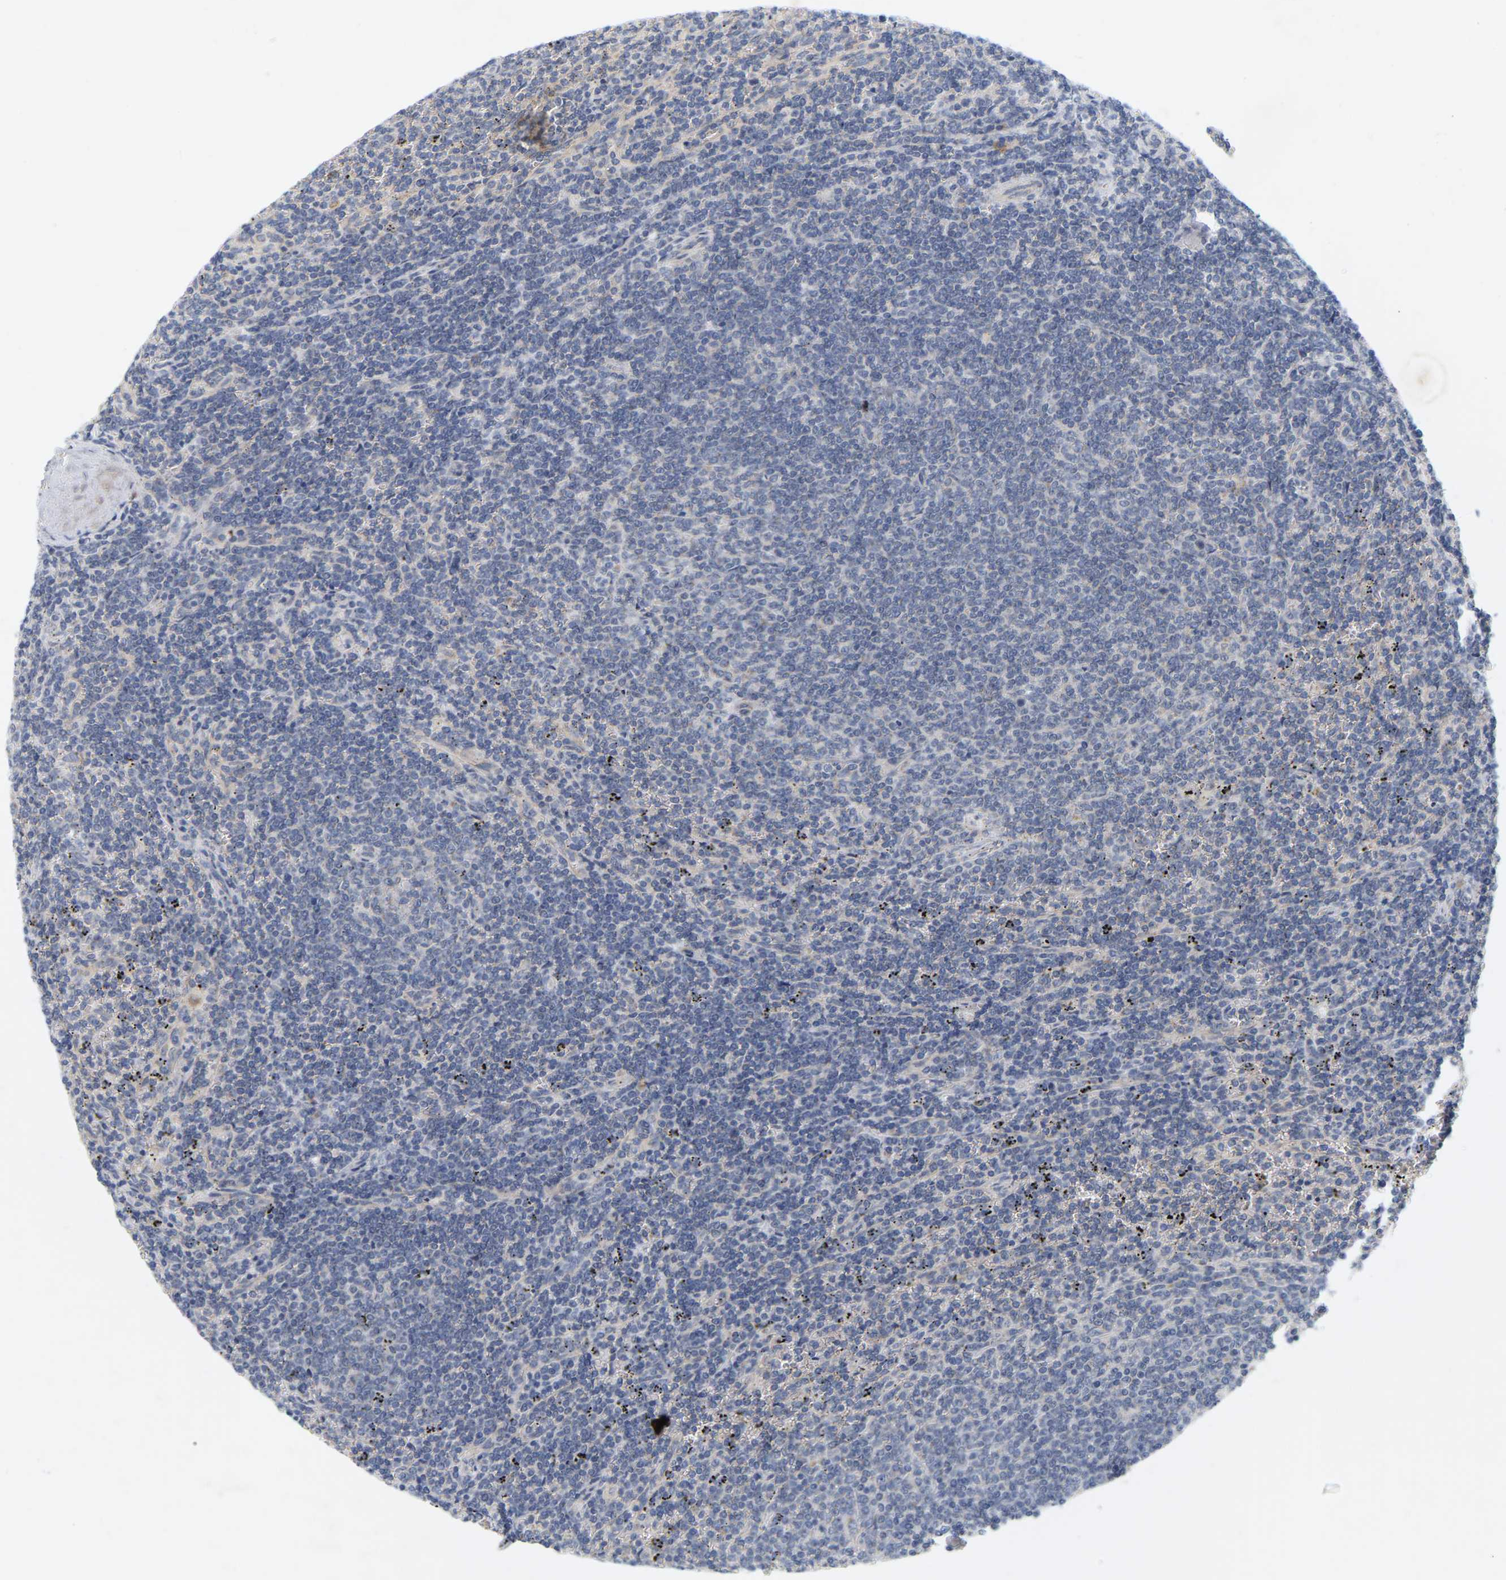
{"staining": {"intensity": "negative", "quantity": "none", "location": "none"}, "tissue": "lymphoma", "cell_type": "Tumor cells", "image_type": "cancer", "snomed": [{"axis": "morphology", "description": "Malignant lymphoma, non-Hodgkin's type, Low grade"}, {"axis": "topography", "description": "Spleen"}], "caption": "This image is of low-grade malignant lymphoma, non-Hodgkin's type stained with immunohistochemistry (IHC) to label a protein in brown with the nuclei are counter-stained blue. There is no positivity in tumor cells.", "gene": "MINDY4", "patient": {"sex": "female", "age": 50}}